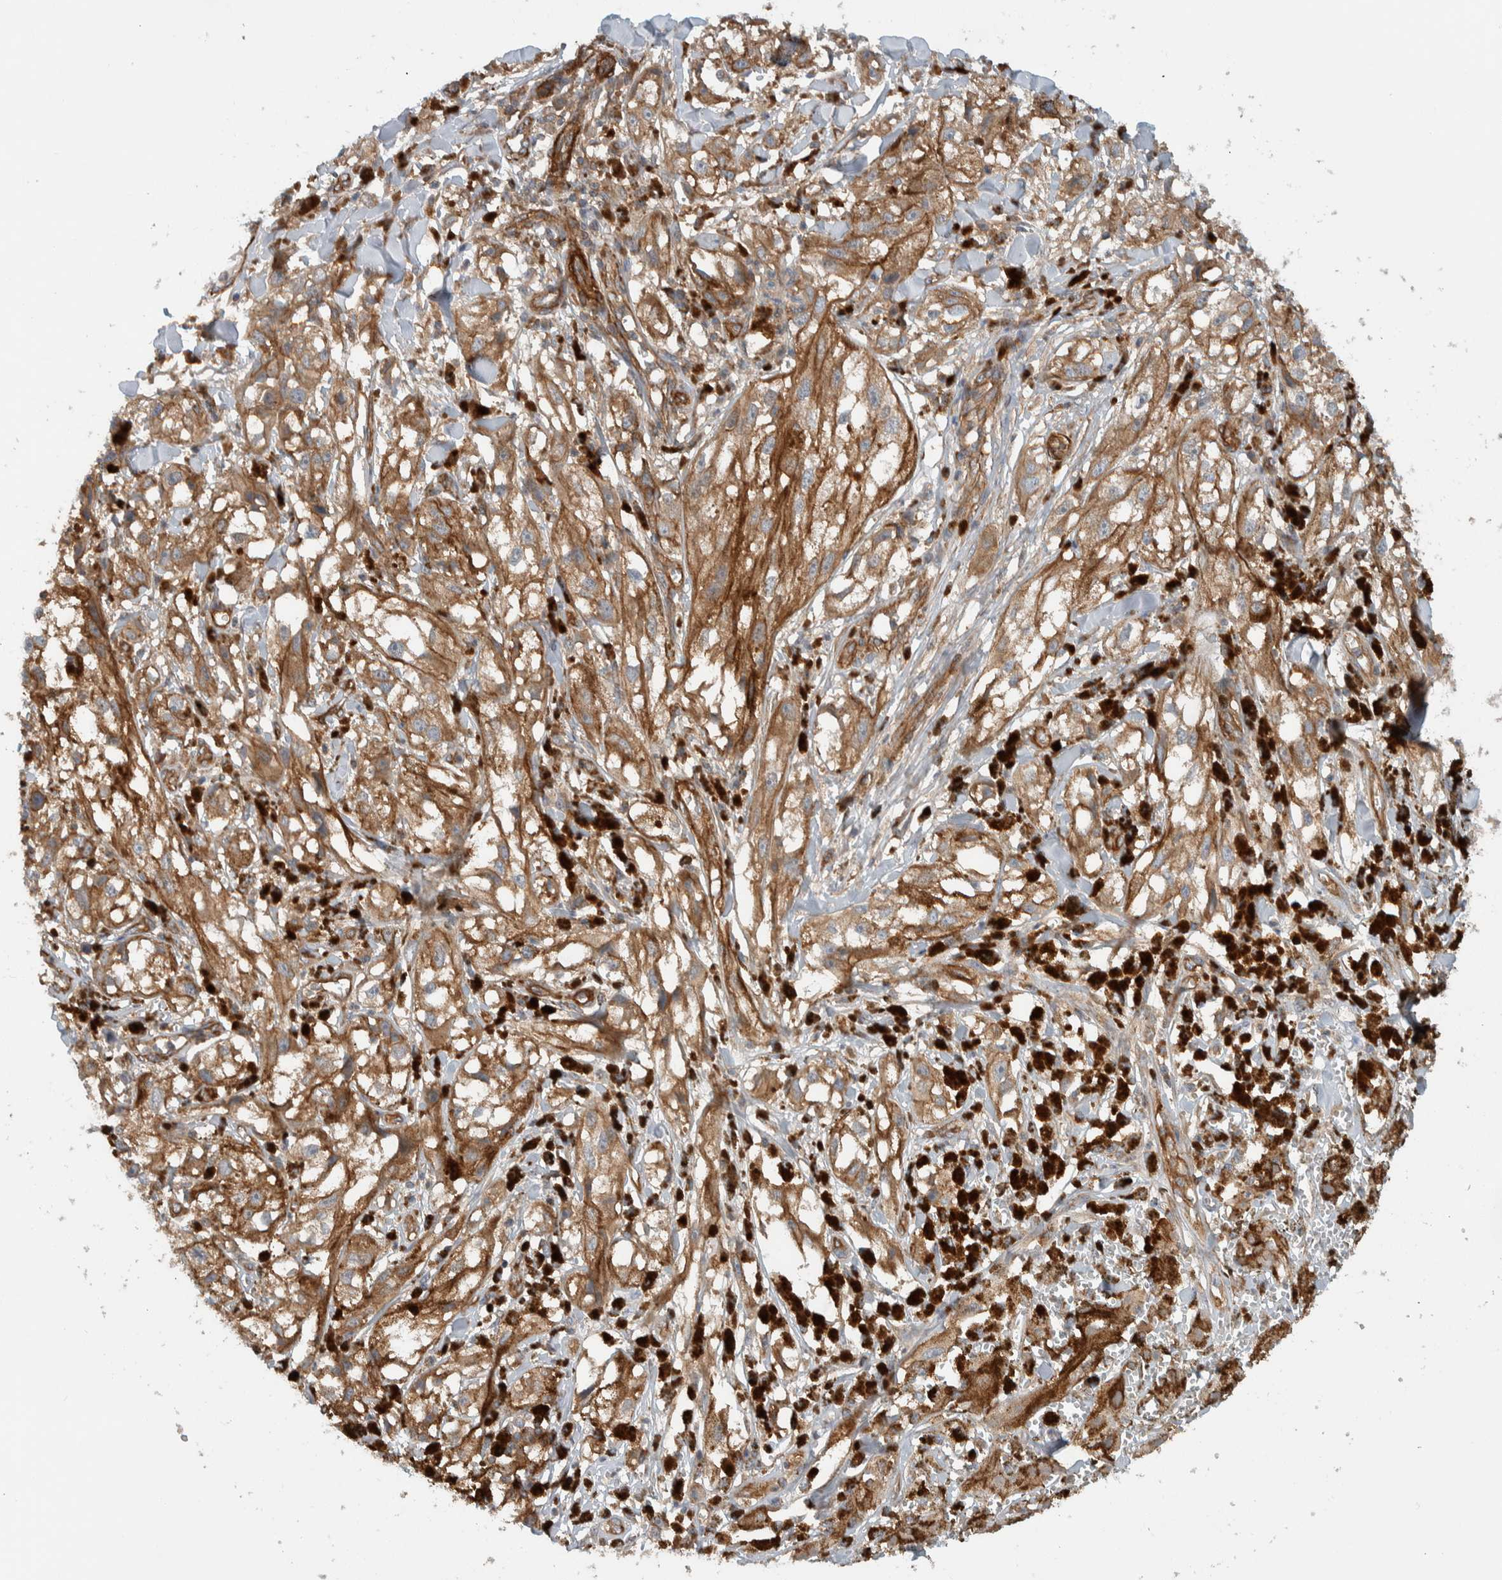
{"staining": {"intensity": "moderate", "quantity": ">75%", "location": "cytoplasmic/membranous"}, "tissue": "melanoma", "cell_type": "Tumor cells", "image_type": "cancer", "snomed": [{"axis": "morphology", "description": "Malignant melanoma, NOS"}, {"axis": "topography", "description": "Skin"}], "caption": "DAB (3,3'-diaminobenzidine) immunohistochemical staining of human malignant melanoma reveals moderate cytoplasmic/membranous protein staining in approximately >75% of tumor cells.", "gene": "MPRIP", "patient": {"sex": "male", "age": 88}}